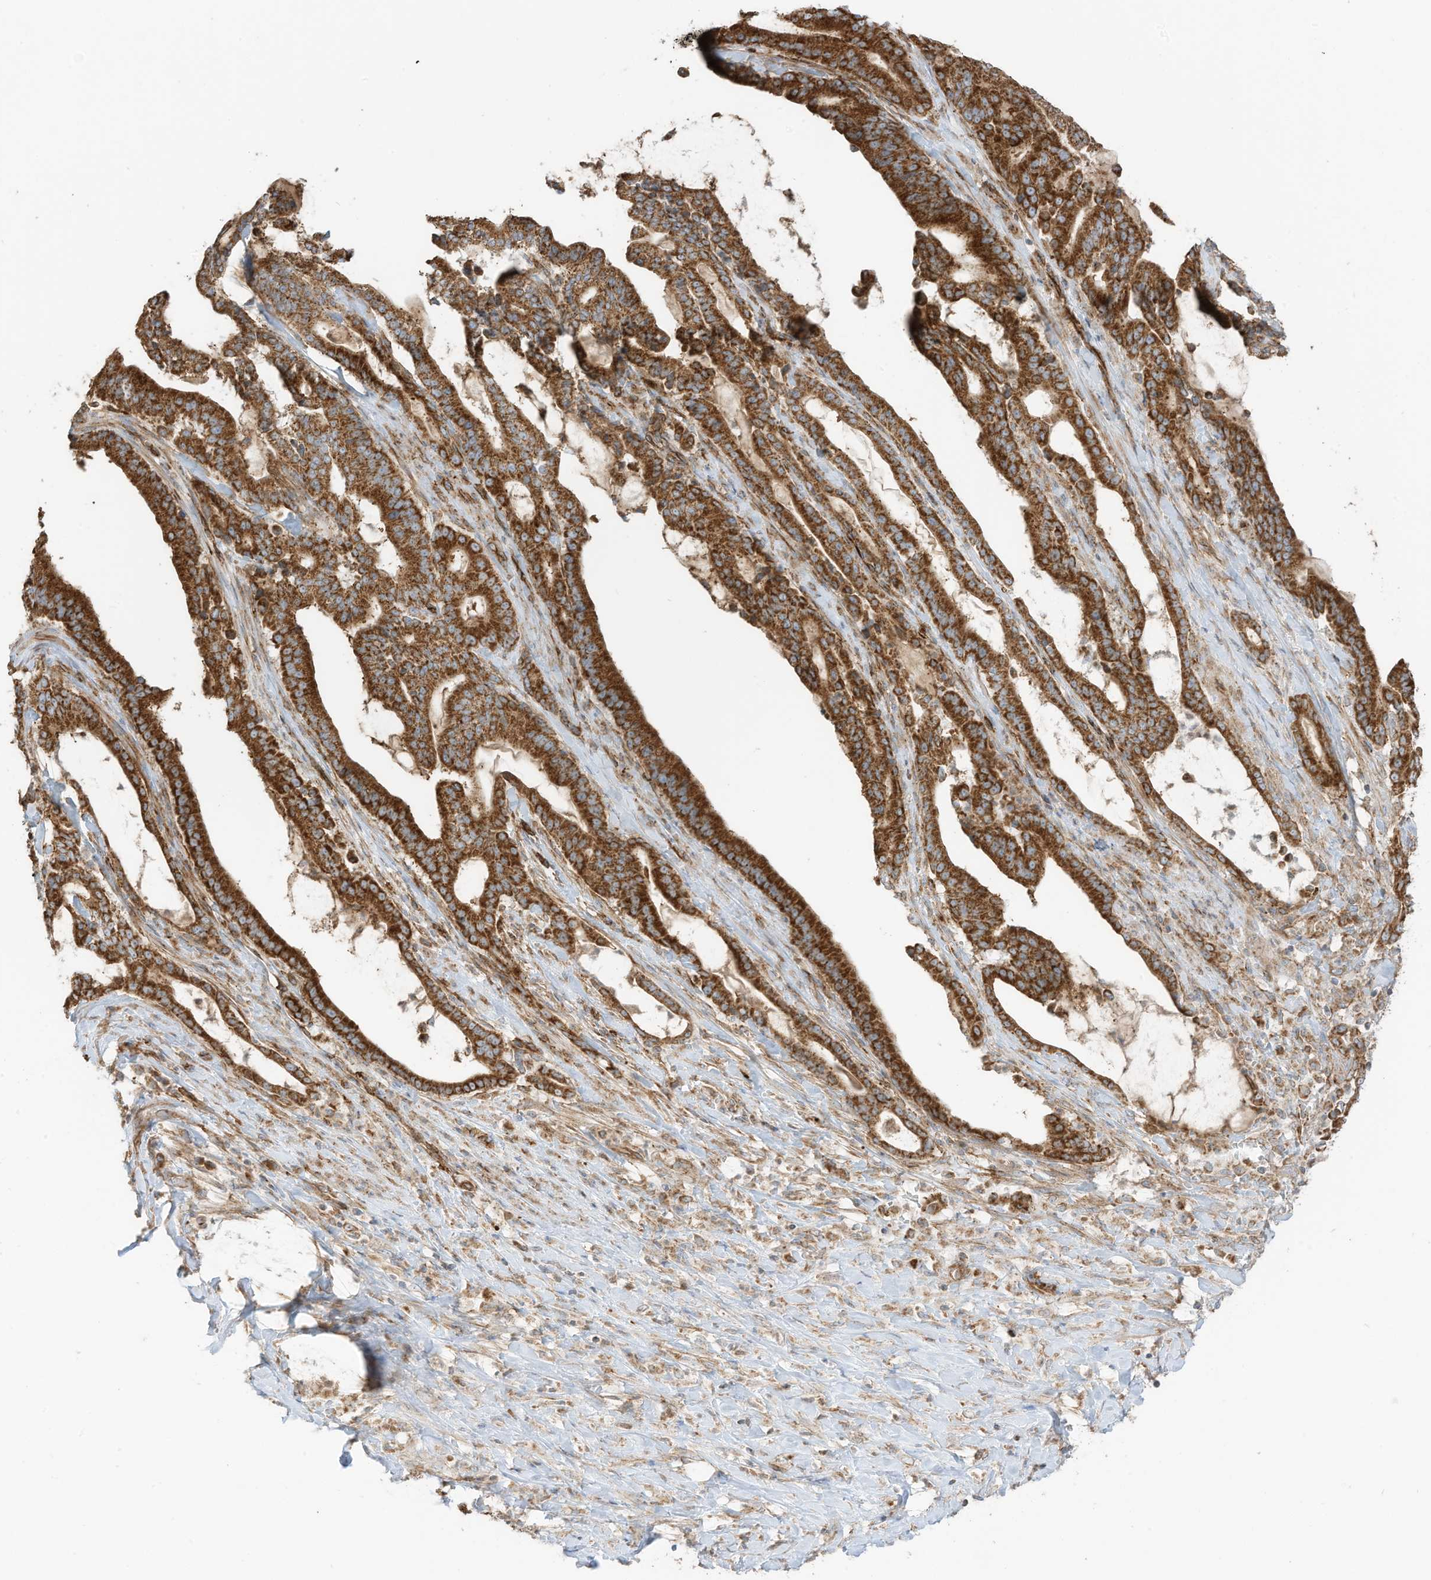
{"staining": {"intensity": "strong", "quantity": ">75%", "location": "cytoplasmic/membranous"}, "tissue": "pancreatic cancer", "cell_type": "Tumor cells", "image_type": "cancer", "snomed": [{"axis": "morphology", "description": "Adenocarcinoma, NOS"}, {"axis": "topography", "description": "Pancreas"}], "caption": "A histopathology image showing strong cytoplasmic/membranous expression in approximately >75% of tumor cells in adenocarcinoma (pancreatic), as visualized by brown immunohistochemical staining.", "gene": "ABCB7", "patient": {"sex": "male", "age": 63}}